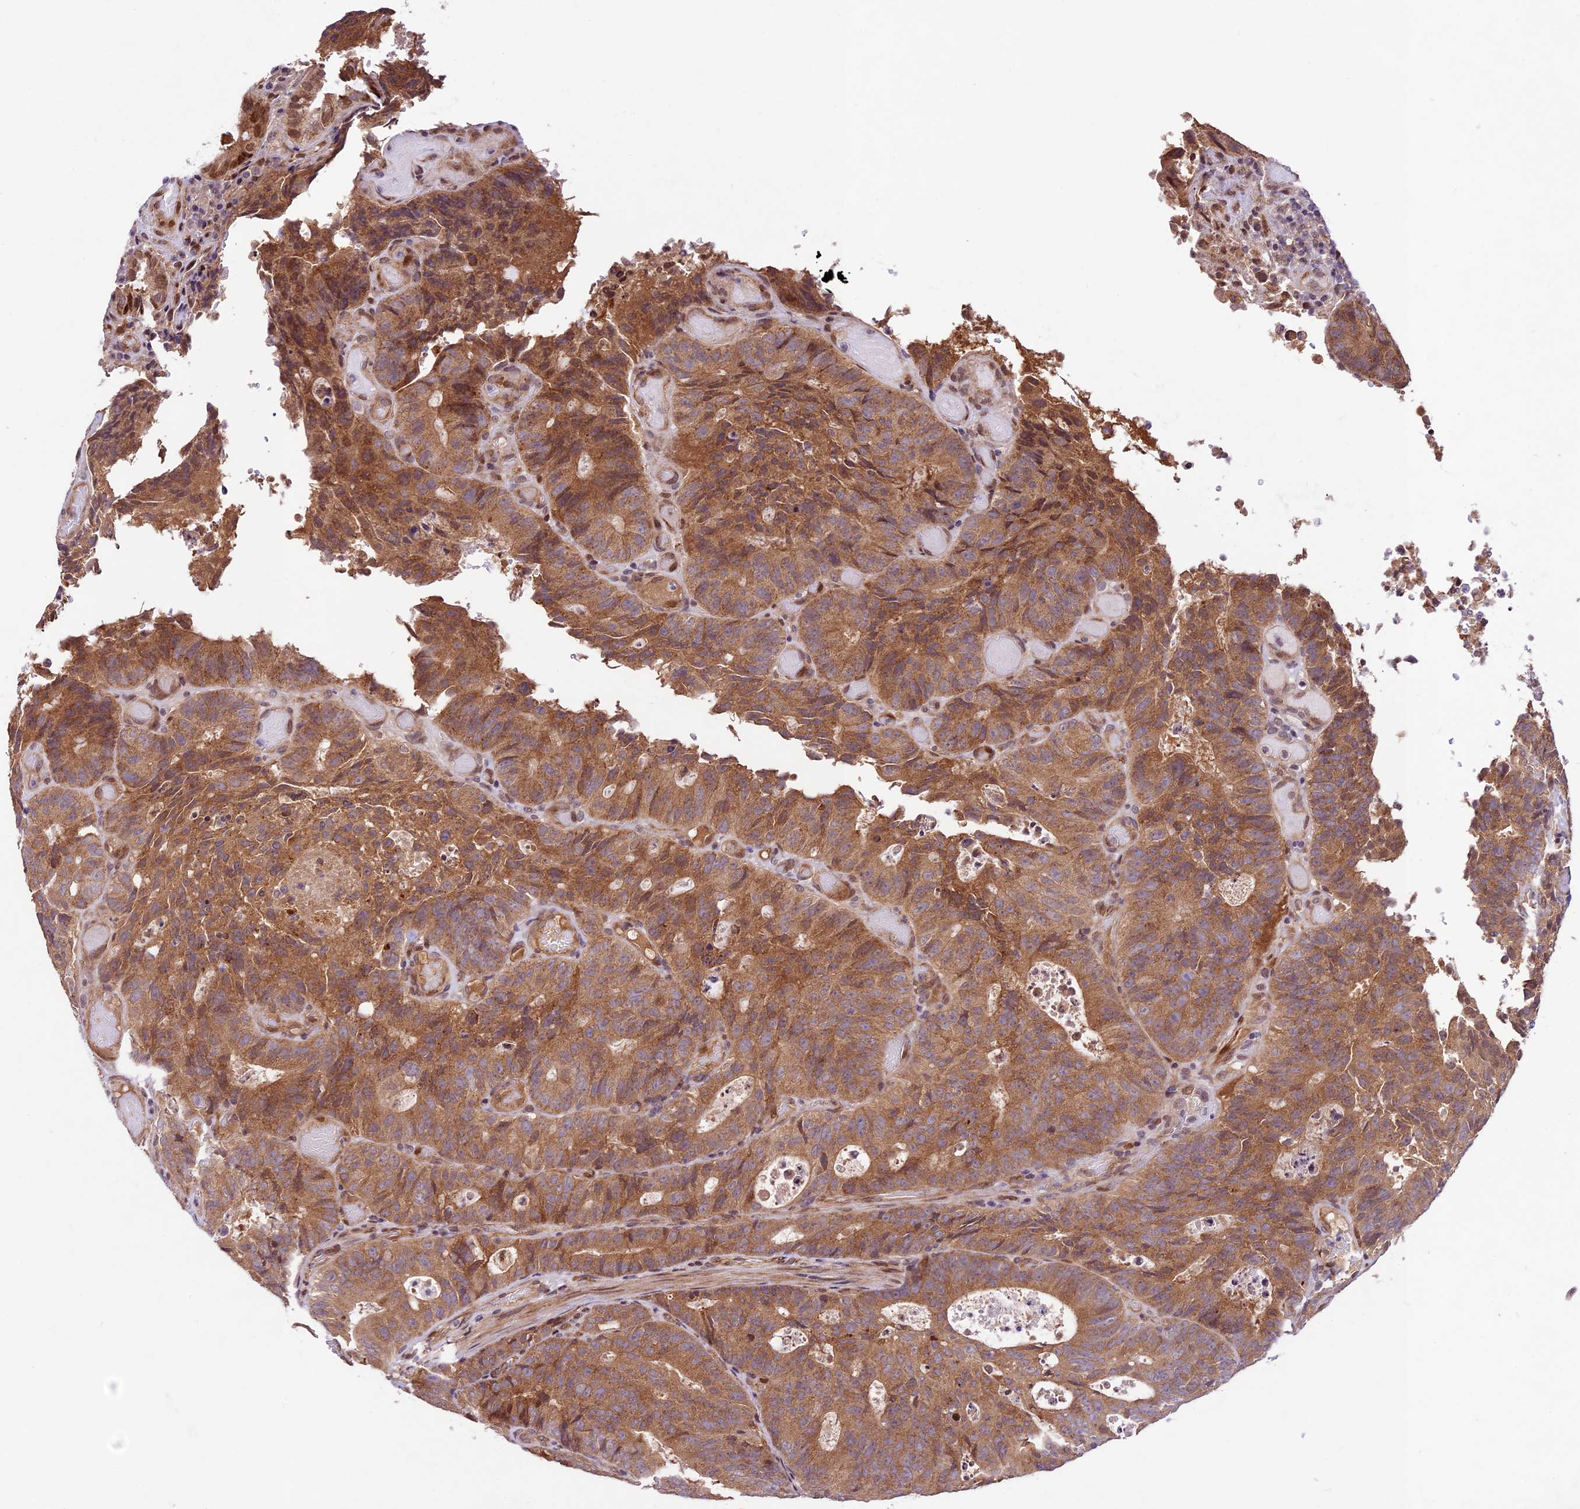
{"staining": {"intensity": "moderate", "quantity": ">75%", "location": "cytoplasmic/membranous"}, "tissue": "colorectal cancer", "cell_type": "Tumor cells", "image_type": "cancer", "snomed": [{"axis": "morphology", "description": "Adenocarcinoma, NOS"}, {"axis": "topography", "description": "Colon"}], "caption": "Human colorectal cancer (adenocarcinoma) stained with a brown dye shows moderate cytoplasmic/membranous positive expression in approximately >75% of tumor cells.", "gene": "CCSER1", "patient": {"sex": "male", "age": 87}}